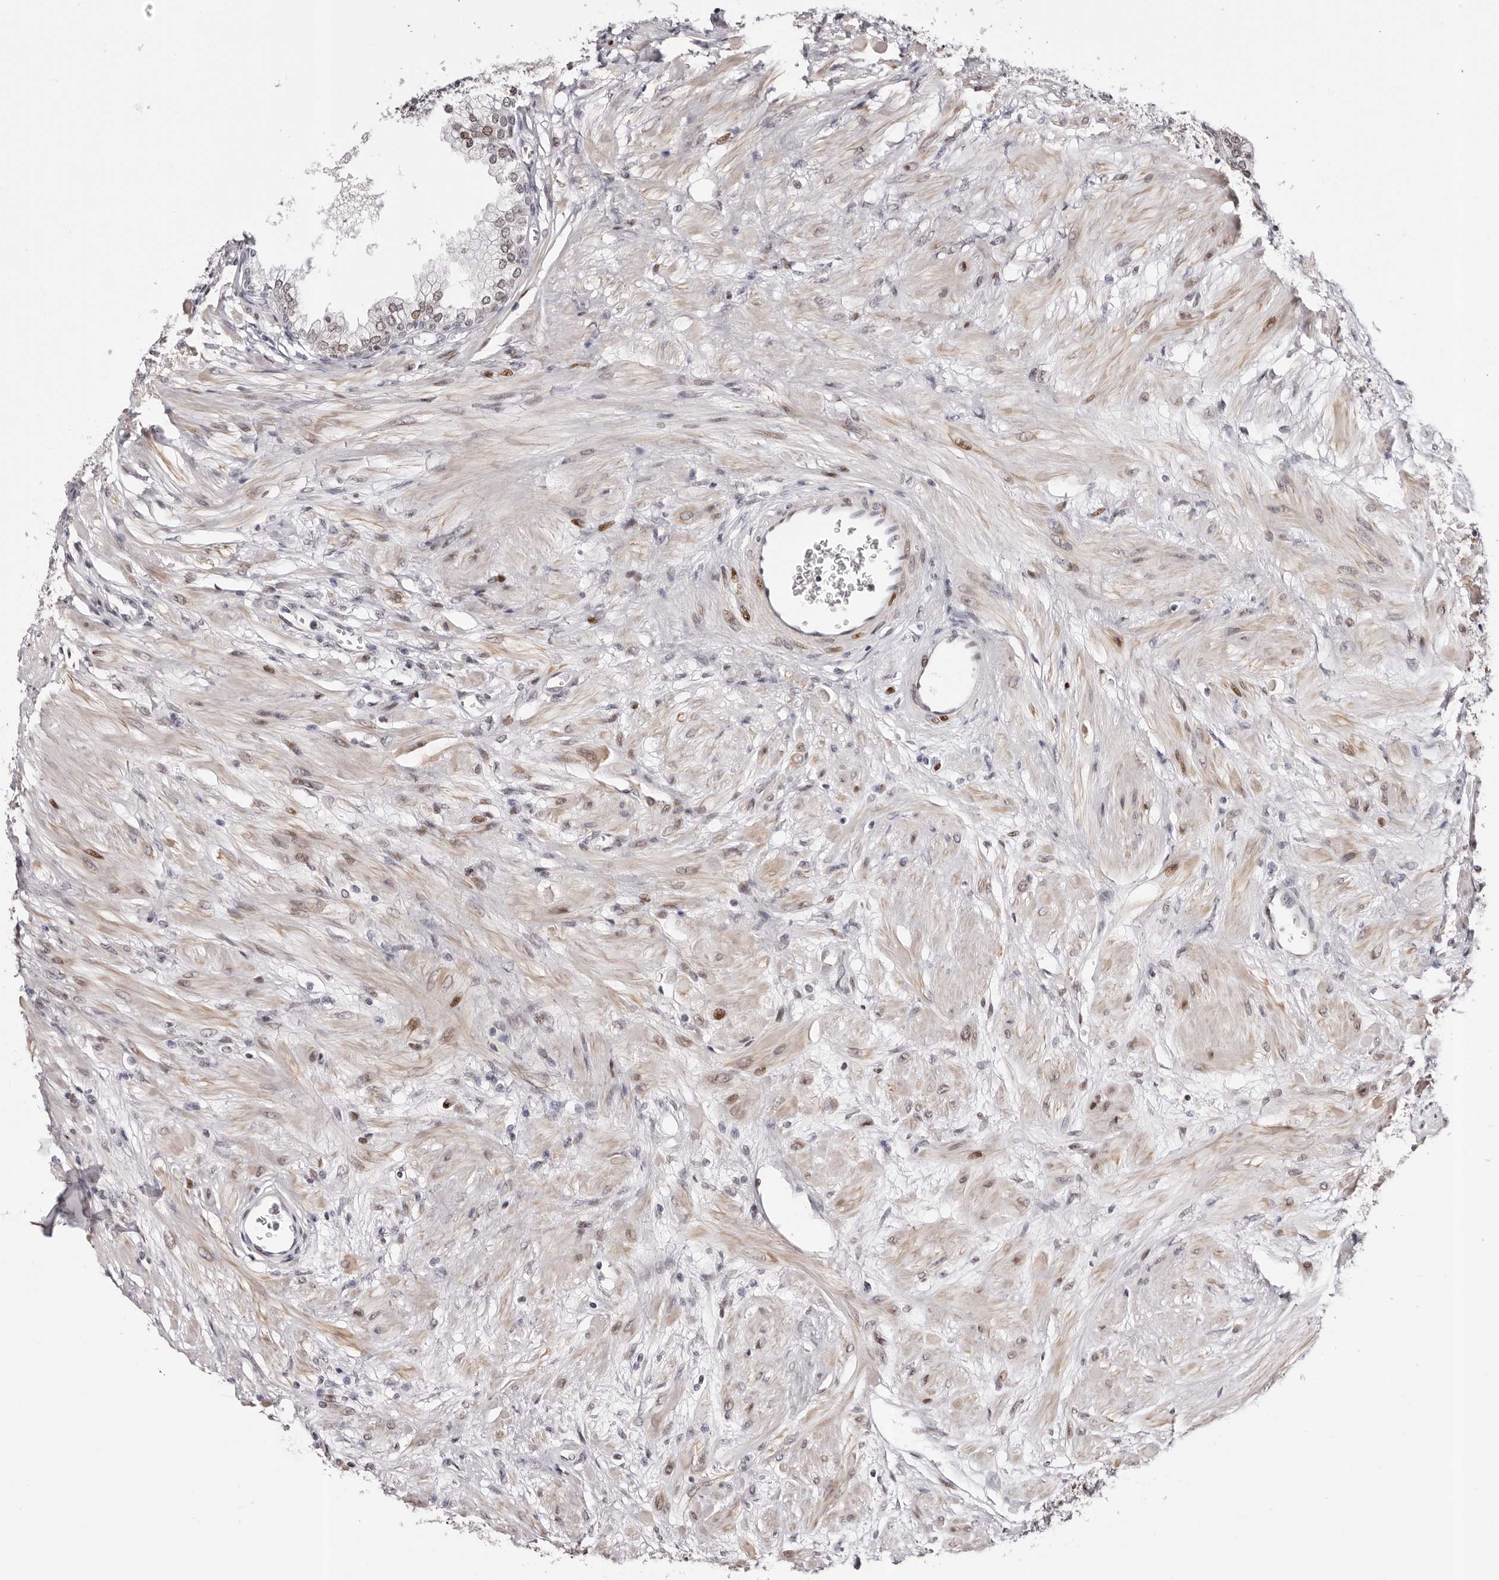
{"staining": {"intensity": "moderate", "quantity": "25%-75%", "location": "cytoplasmic/membranous,nuclear"}, "tissue": "prostate", "cell_type": "Glandular cells", "image_type": "normal", "snomed": [{"axis": "morphology", "description": "Normal tissue, NOS"}, {"axis": "morphology", "description": "Urothelial carcinoma, Low grade"}, {"axis": "topography", "description": "Urinary bladder"}, {"axis": "topography", "description": "Prostate"}], "caption": "Glandular cells show medium levels of moderate cytoplasmic/membranous,nuclear expression in about 25%-75% of cells in normal prostate.", "gene": "NUP153", "patient": {"sex": "male", "age": 60}}